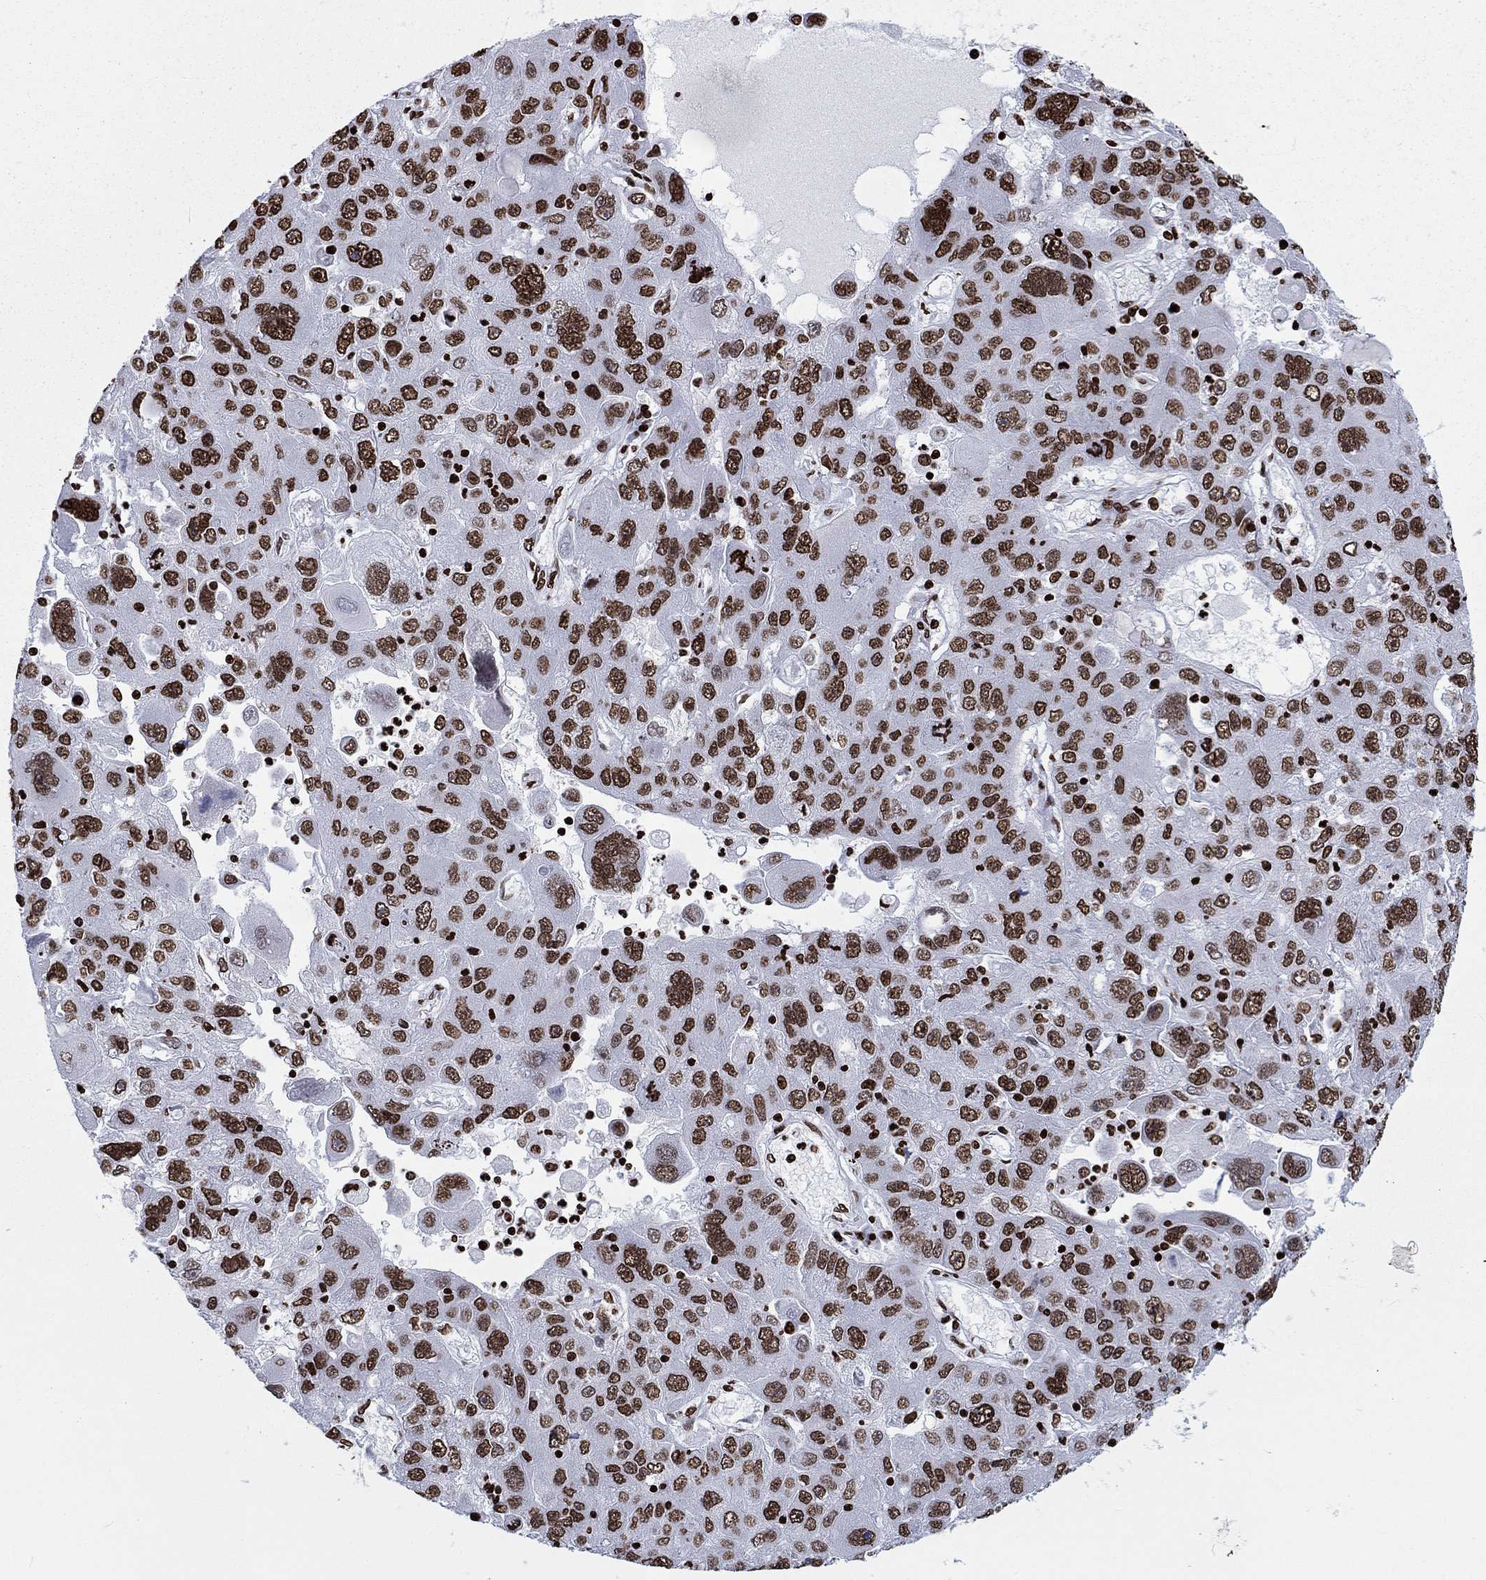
{"staining": {"intensity": "strong", "quantity": ">75%", "location": "nuclear"}, "tissue": "stomach cancer", "cell_type": "Tumor cells", "image_type": "cancer", "snomed": [{"axis": "morphology", "description": "Adenocarcinoma, NOS"}, {"axis": "topography", "description": "Stomach"}], "caption": "Human stomach cancer stained with a protein marker shows strong staining in tumor cells.", "gene": "H1-5", "patient": {"sex": "male", "age": 56}}